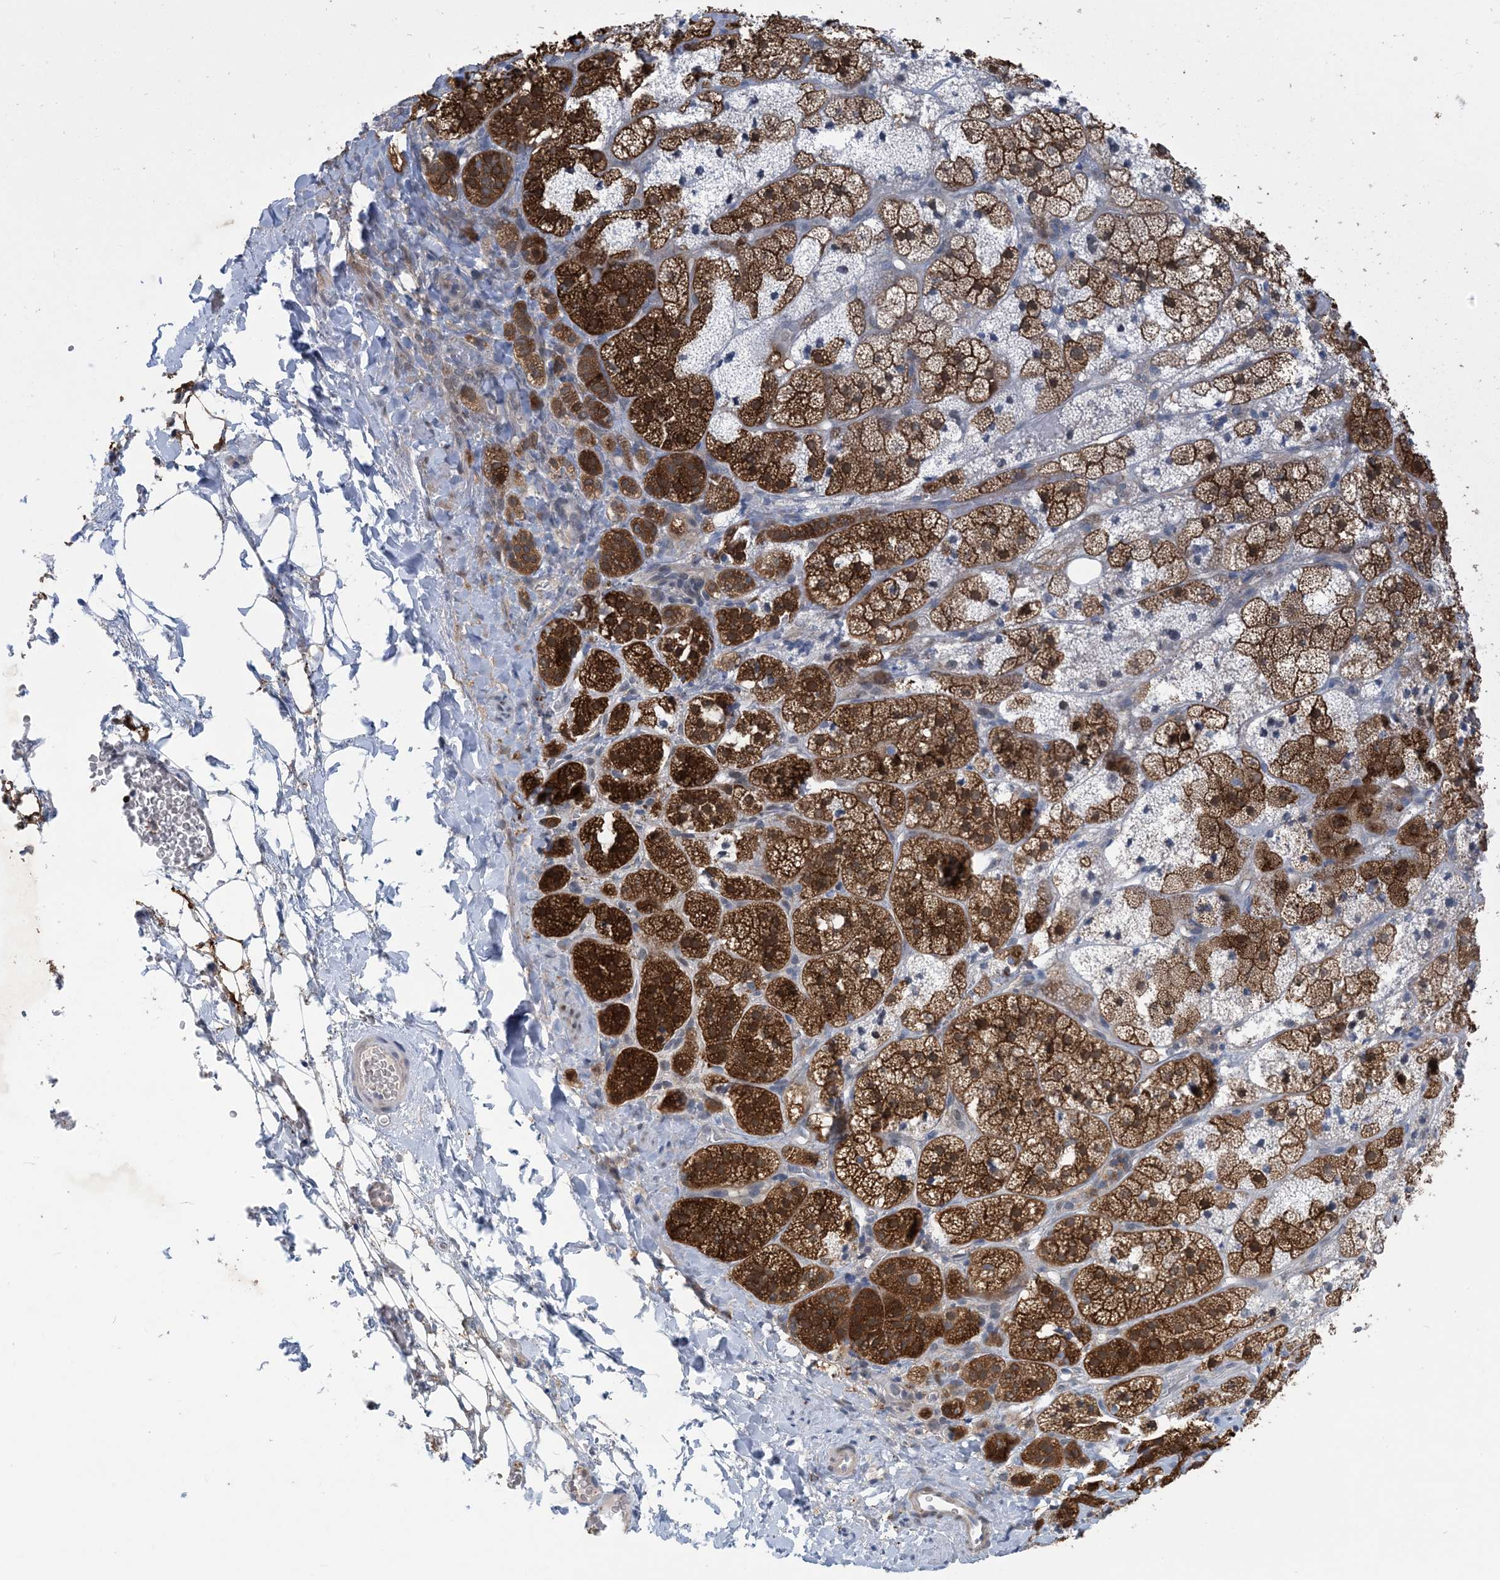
{"staining": {"intensity": "strong", "quantity": "25%-75%", "location": "cytoplasmic/membranous"}, "tissue": "adrenal gland", "cell_type": "Glandular cells", "image_type": "normal", "snomed": [{"axis": "morphology", "description": "Normal tissue, NOS"}, {"axis": "topography", "description": "Adrenal gland"}], "caption": "Protein expression analysis of benign adrenal gland reveals strong cytoplasmic/membranous expression in about 25%-75% of glandular cells.", "gene": "ZC3H12A", "patient": {"sex": "female", "age": 44}}